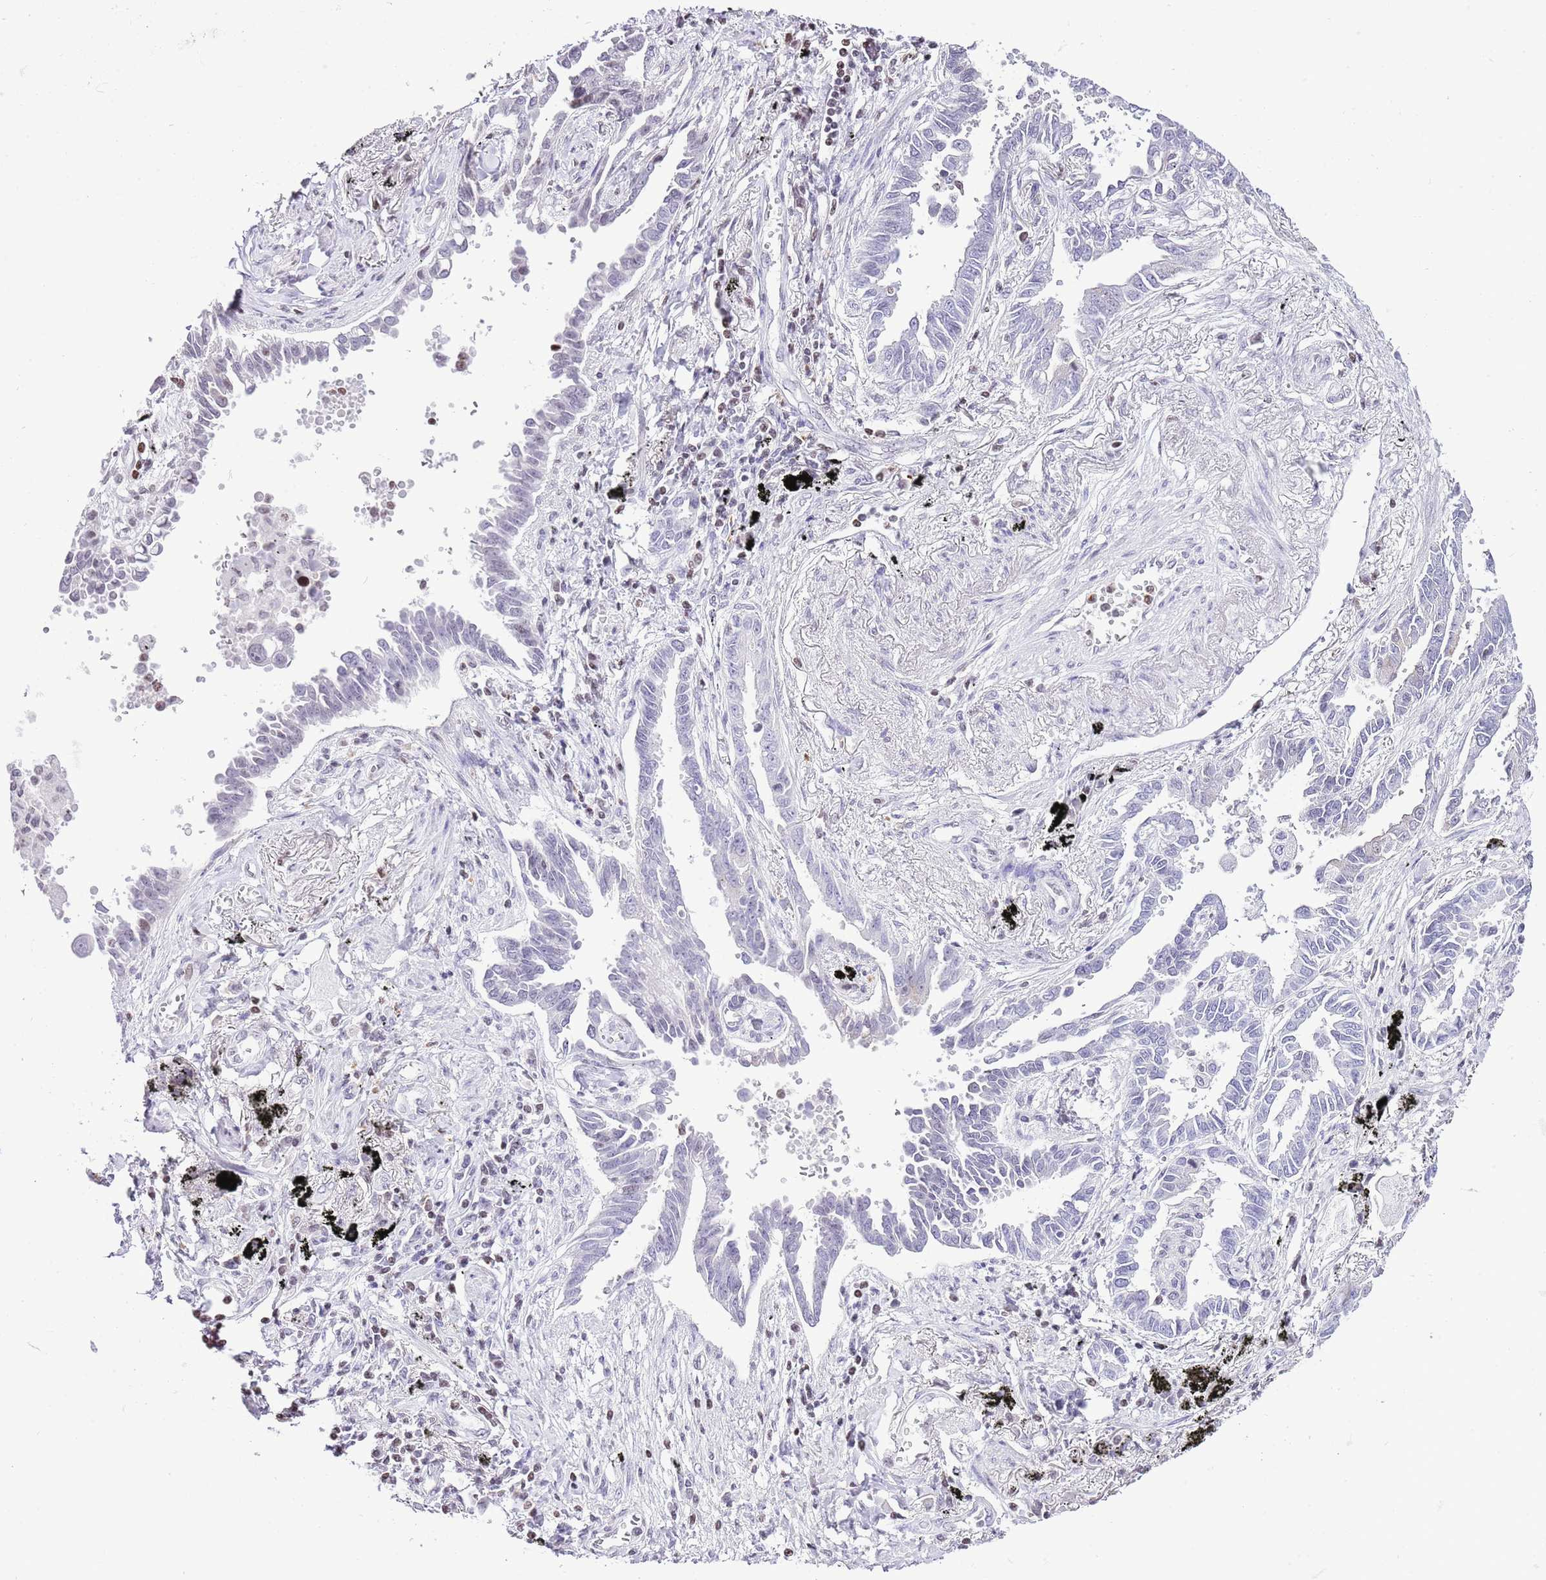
{"staining": {"intensity": "negative", "quantity": "none", "location": "none"}, "tissue": "lung cancer", "cell_type": "Tumor cells", "image_type": "cancer", "snomed": [{"axis": "morphology", "description": "Adenocarcinoma, NOS"}, {"axis": "topography", "description": "Lung"}], "caption": "Tumor cells show no significant protein staining in adenocarcinoma (lung).", "gene": "PRR15", "patient": {"sex": "male", "age": 67}}